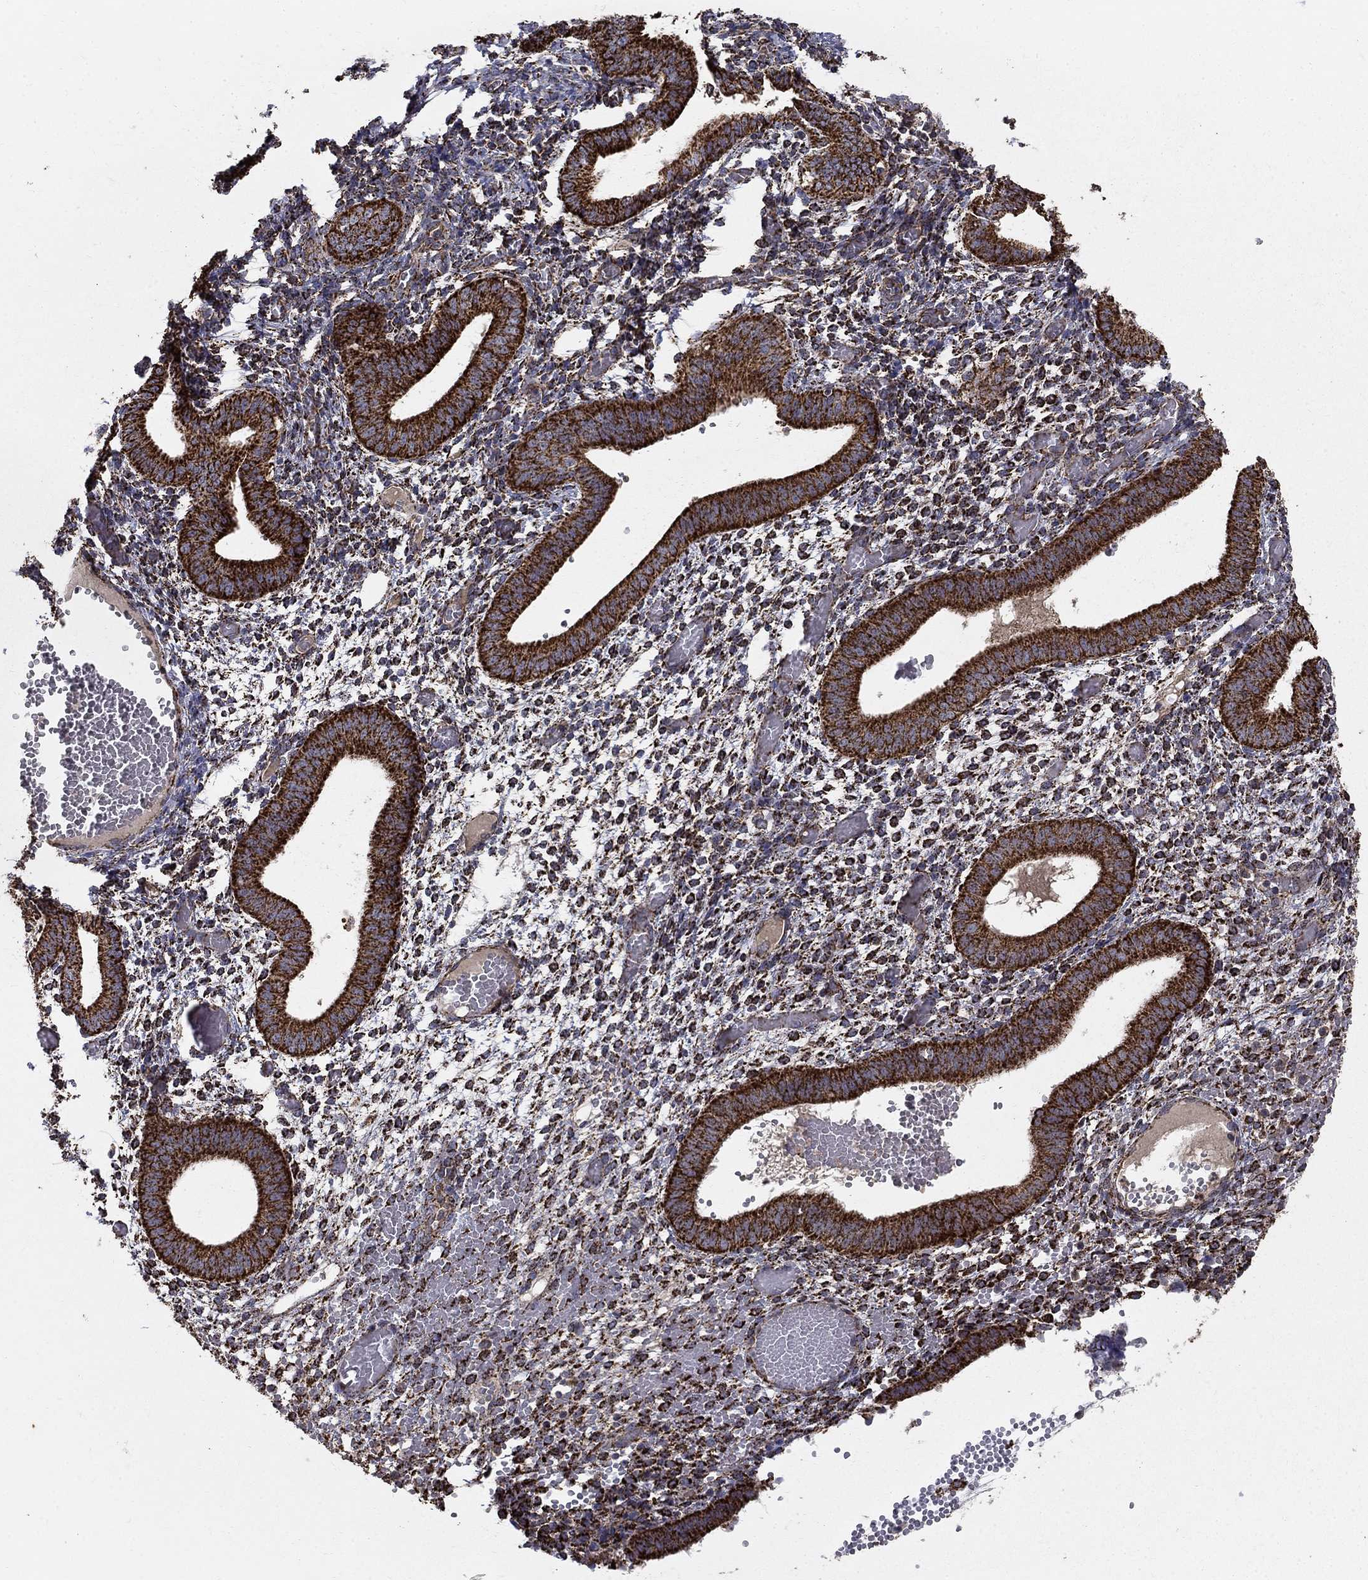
{"staining": {"intensity": "strong", "quantity": ">75%", "location": "cytoplasmic/membranous"}, "tissue": "endometrium", "cell_type": "Cells in endometrial stroma", "image_type": "normal", "snomed": [{"axis": "morphology", "description": "Normal tissue, NOS"}, {"axis": "topography", "description": "Endometrium"}], "caption": "Approximately >75% of cells in endometrial stroma in normal human endometrium demonstrate strong cytoplasmic/membranous protein staining as visualized by brown immunohistochemical staining.", "gene": "GCSH", "patient": {"sex": "female", "age": 42}}